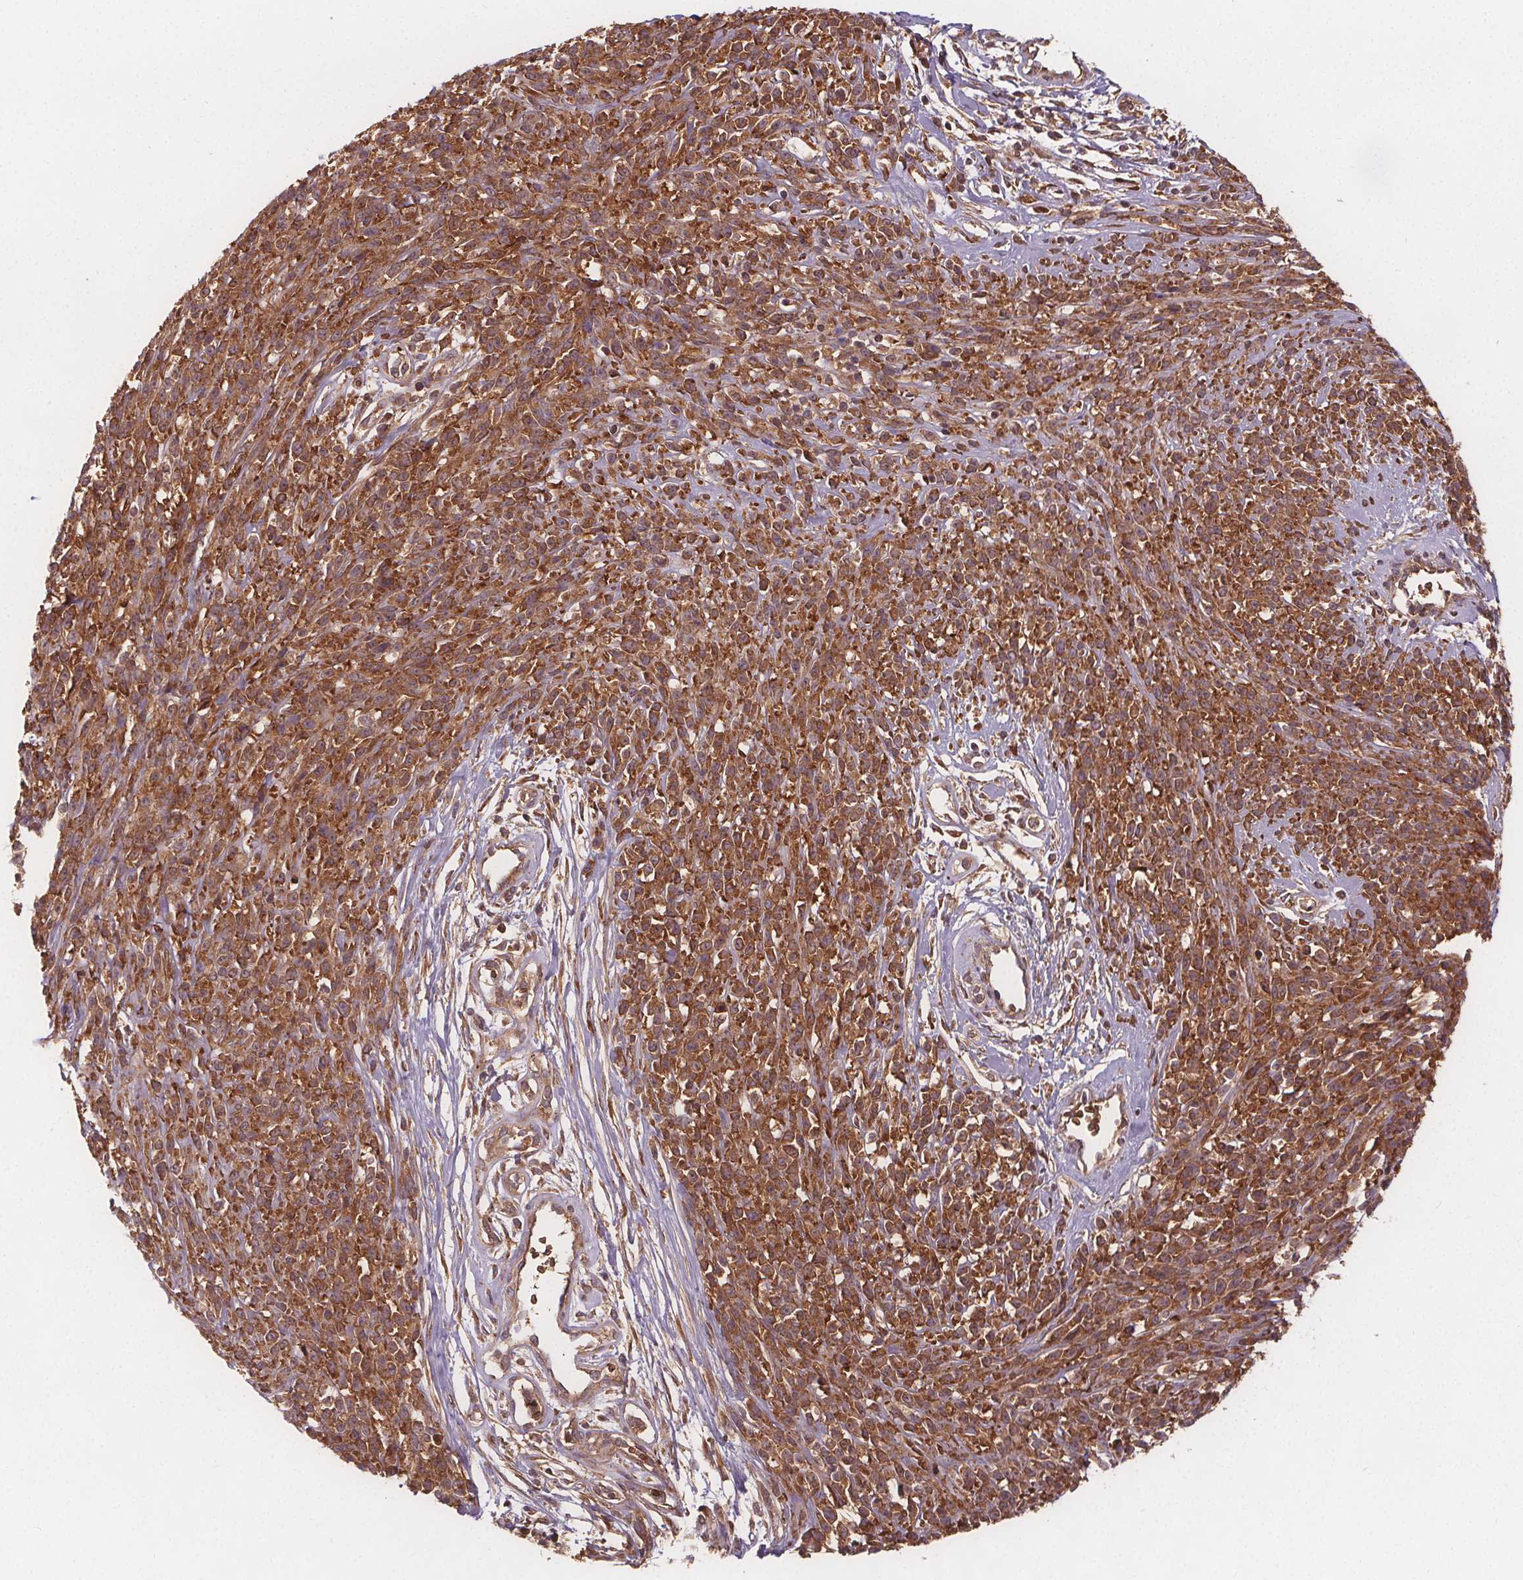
{"staining": {"intensity": "moderate", "quantity": ">75%", "location": "cytoplasmic/membranous"}, "tissue": "melanoma", "cell_type": "Tumor cells", "image_type": "cancer", "snomed": [{"axis": "morphology", "description": "Malignant melanoma, NOS"}, {"axis": "topography", "description": "Skin"}, {"axis": "topography", "description": "Skin of trunk"}], "caption": "Immunohistochemistry (IHC) (DAB (3,3'-diaminobenzidine)) staining of human melanoma displays moderate cytoplasmic/membranous protein staining in about >75% of tumor cells.", "gene": "EIF3D", "patient": {"sex": "male", "age": 74}}